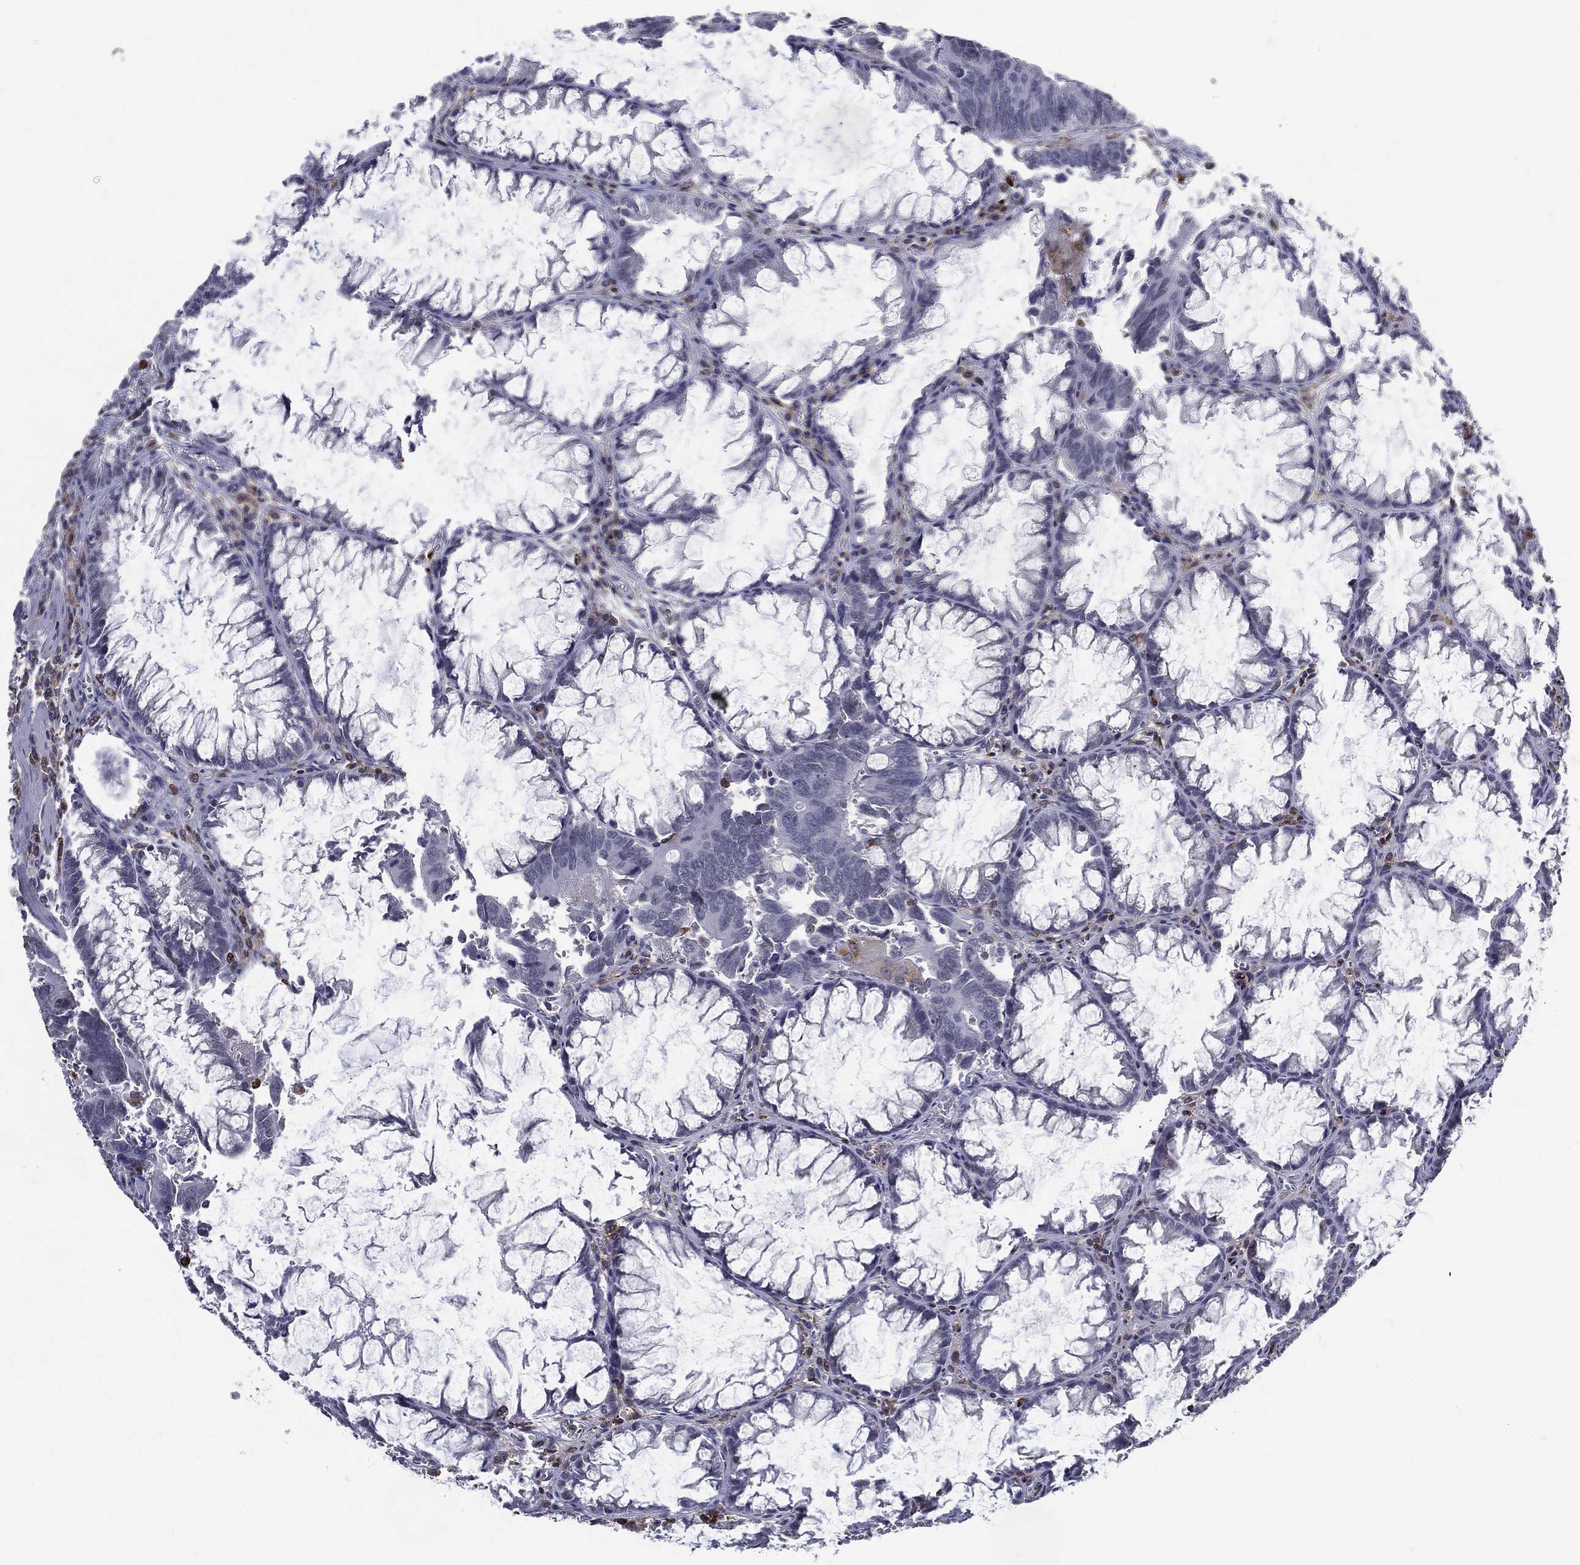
{"staining": {"intensity": "negative", "quantity": "none", "location": "none"}, "tissue": "colorectal cancer", "cell_type": "Tumor cells", "image_type": "cancer", "snomed": [{"axis": "morphology", "description": "Adenocarcinoma, NOS"}, {"axis": "topography", "description": "Rectum"}], "caption": "Immunohistochemistry micrograph of neoplastic tissue: human colorectal cancer stained with DAB (3,3'-diaminobenzidine) shows no significant protein expression in tumor cells.", "gene": "EVI2B", "patient": {"sex": "male", "age": 67}}